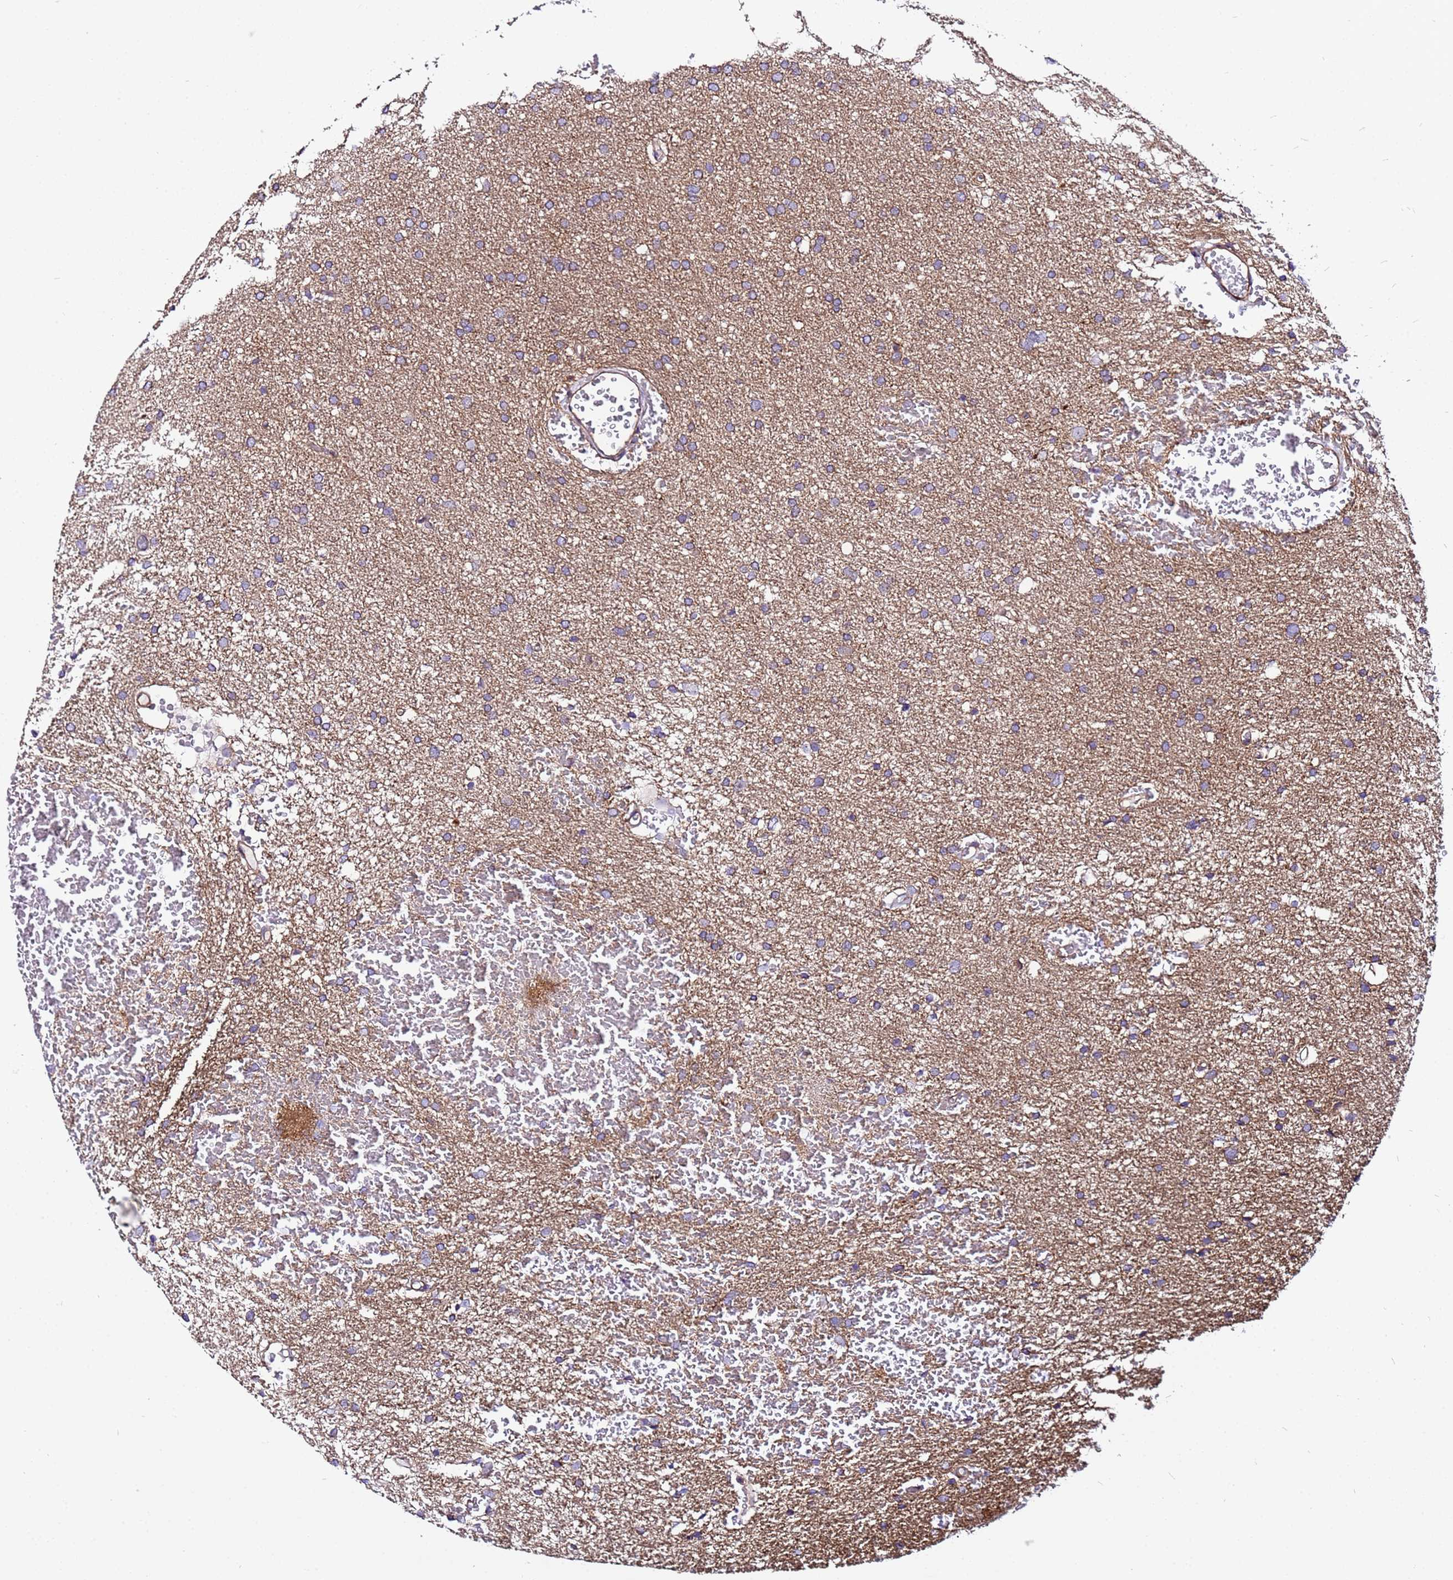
{"staining": {"intensity": "weak", "quantity": "25%-75%", "location": "cytoplasmic/membranous"}, "tissue": "glioma", "cell_type": "Tumor cells", "image_type": "cancer", "snomed": [{"axis": "morphology", "description": "Glioma, malignant, High grade"}, {"axis": "topography", "description": "Cerebral cortex"}], "caption": "A brown stain labels weak cytoplasmic/membranous positivity of a protein in human high-grade glioma (malignant) tumor cells.", "gene": "STK38", "patient": {"sex": "female", "age": 36}}